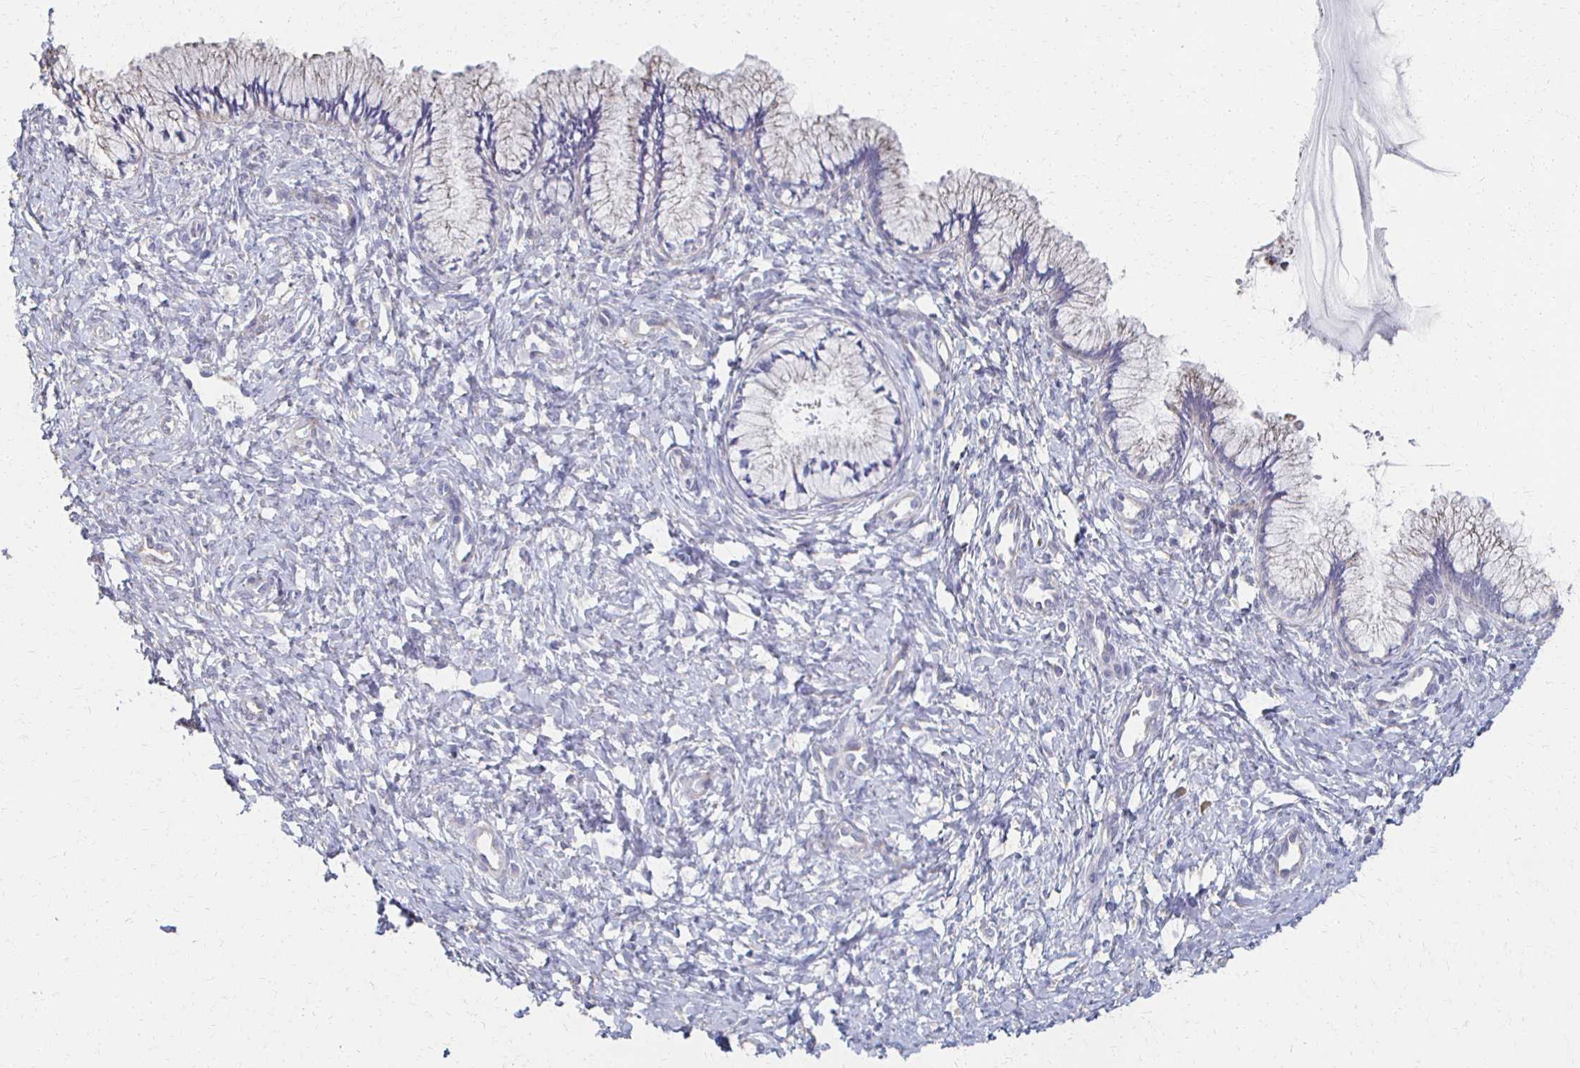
{"staining": {"intensity": "negative", "quantity": "none", "location": "none"}, "tissue": "cervix", "cell_type": "Glandular cells", "image_type": "normal", "snomed": [{"axis": "morphology", "description": "Normal tissue, NOS"}, {"axis": "topography", "description": "Cervix"}], "caption": "The histopathology image reveals no staining of glandular cells in benign cervix.", "gene": "ATP1A3", "patient": {"sex": "female", "age": 37}}